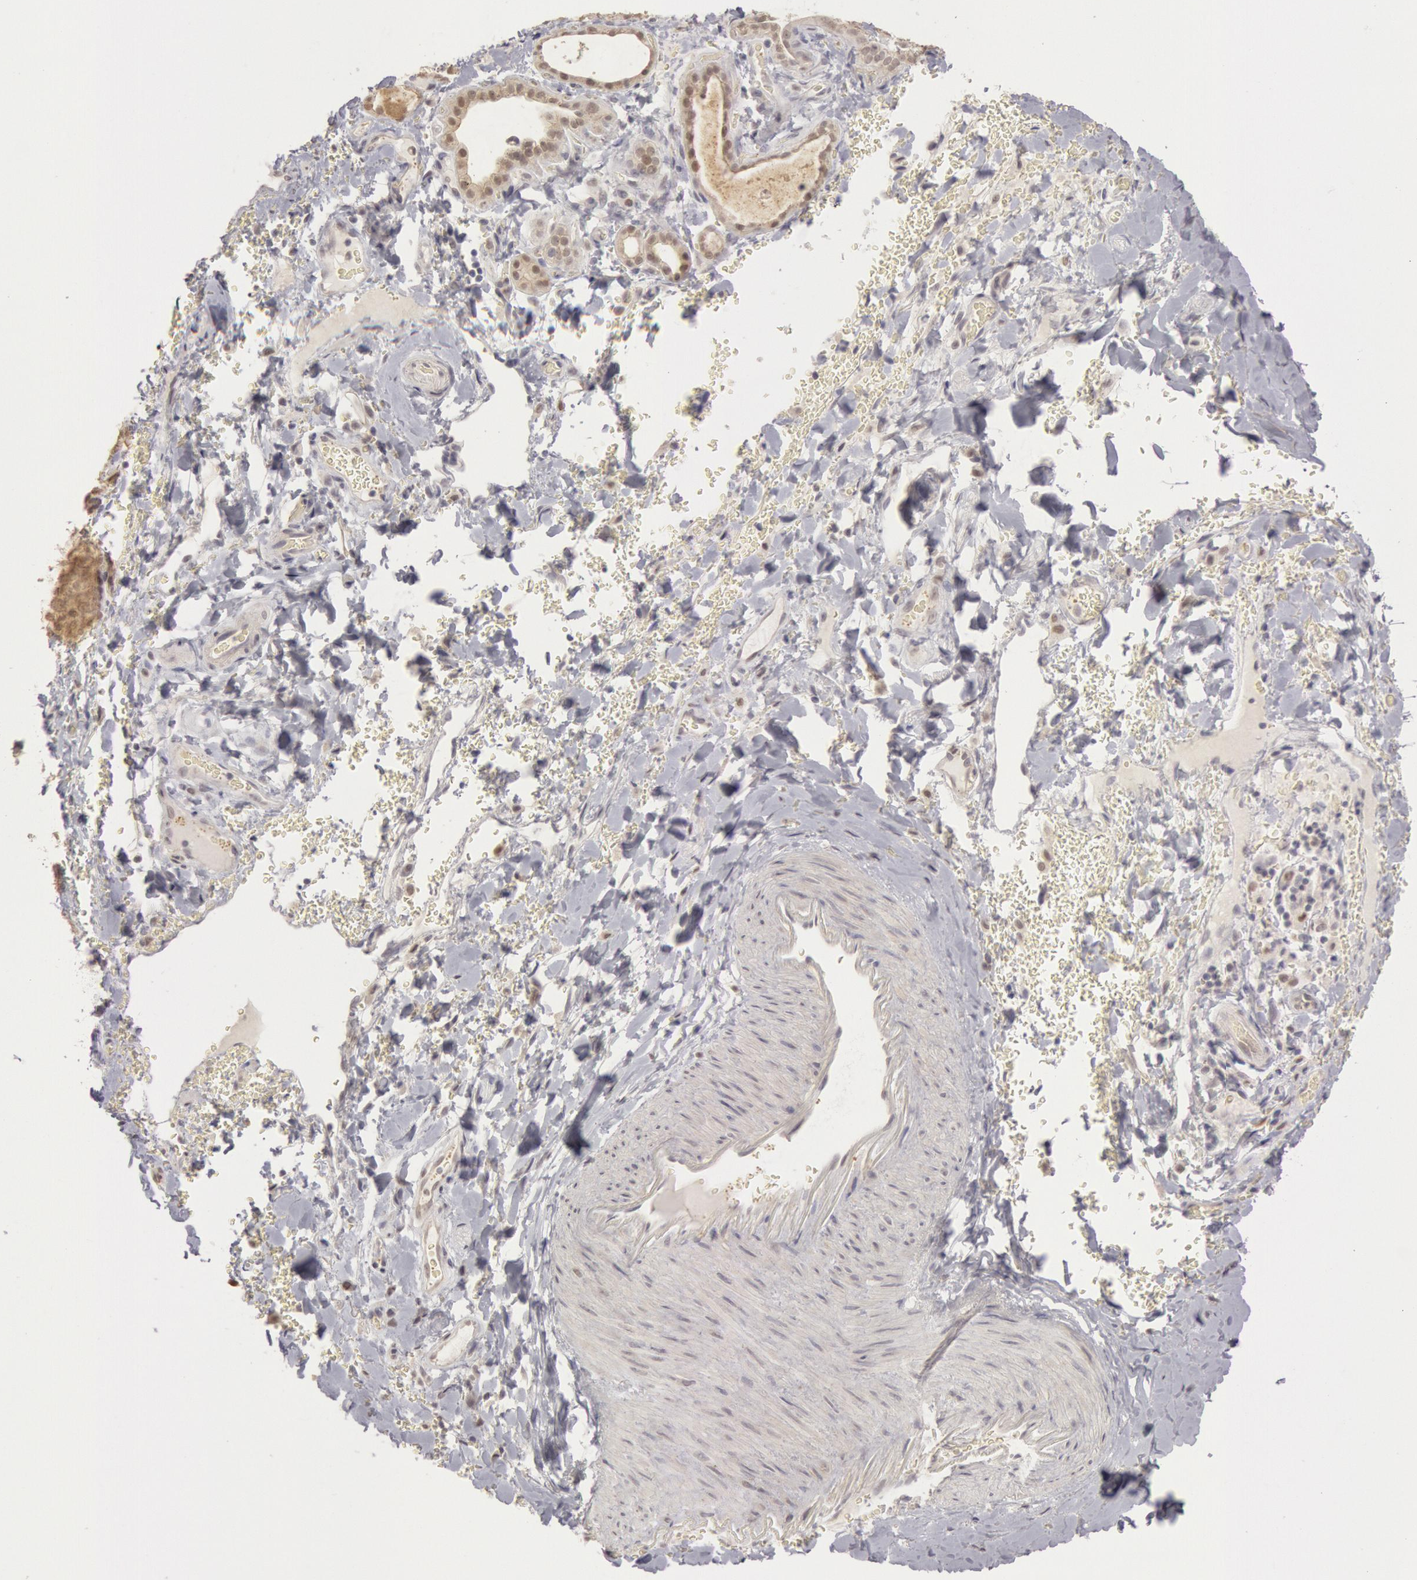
{"staining": {"intensity": "negative", "quantity": "none", "location": "none"}, "tissue": "thyroid gland", "cell_type": "Glandular cells", "image_type": "normal", "snomed": [{"axis": "morphology", "description": "Normal tissue, NOS"}, {"axis": "topography", "description": "Thyroid gland"}], "caption": "A histopathology image of thyroid gland stained for a protein demonstrates no brown staining in glandular cells. (Brightfield microscopy of DAB immunohistochemistry at high magnification).", "gene": "RIMBP3B", "patient": {"sex": "male", "age": 61}}